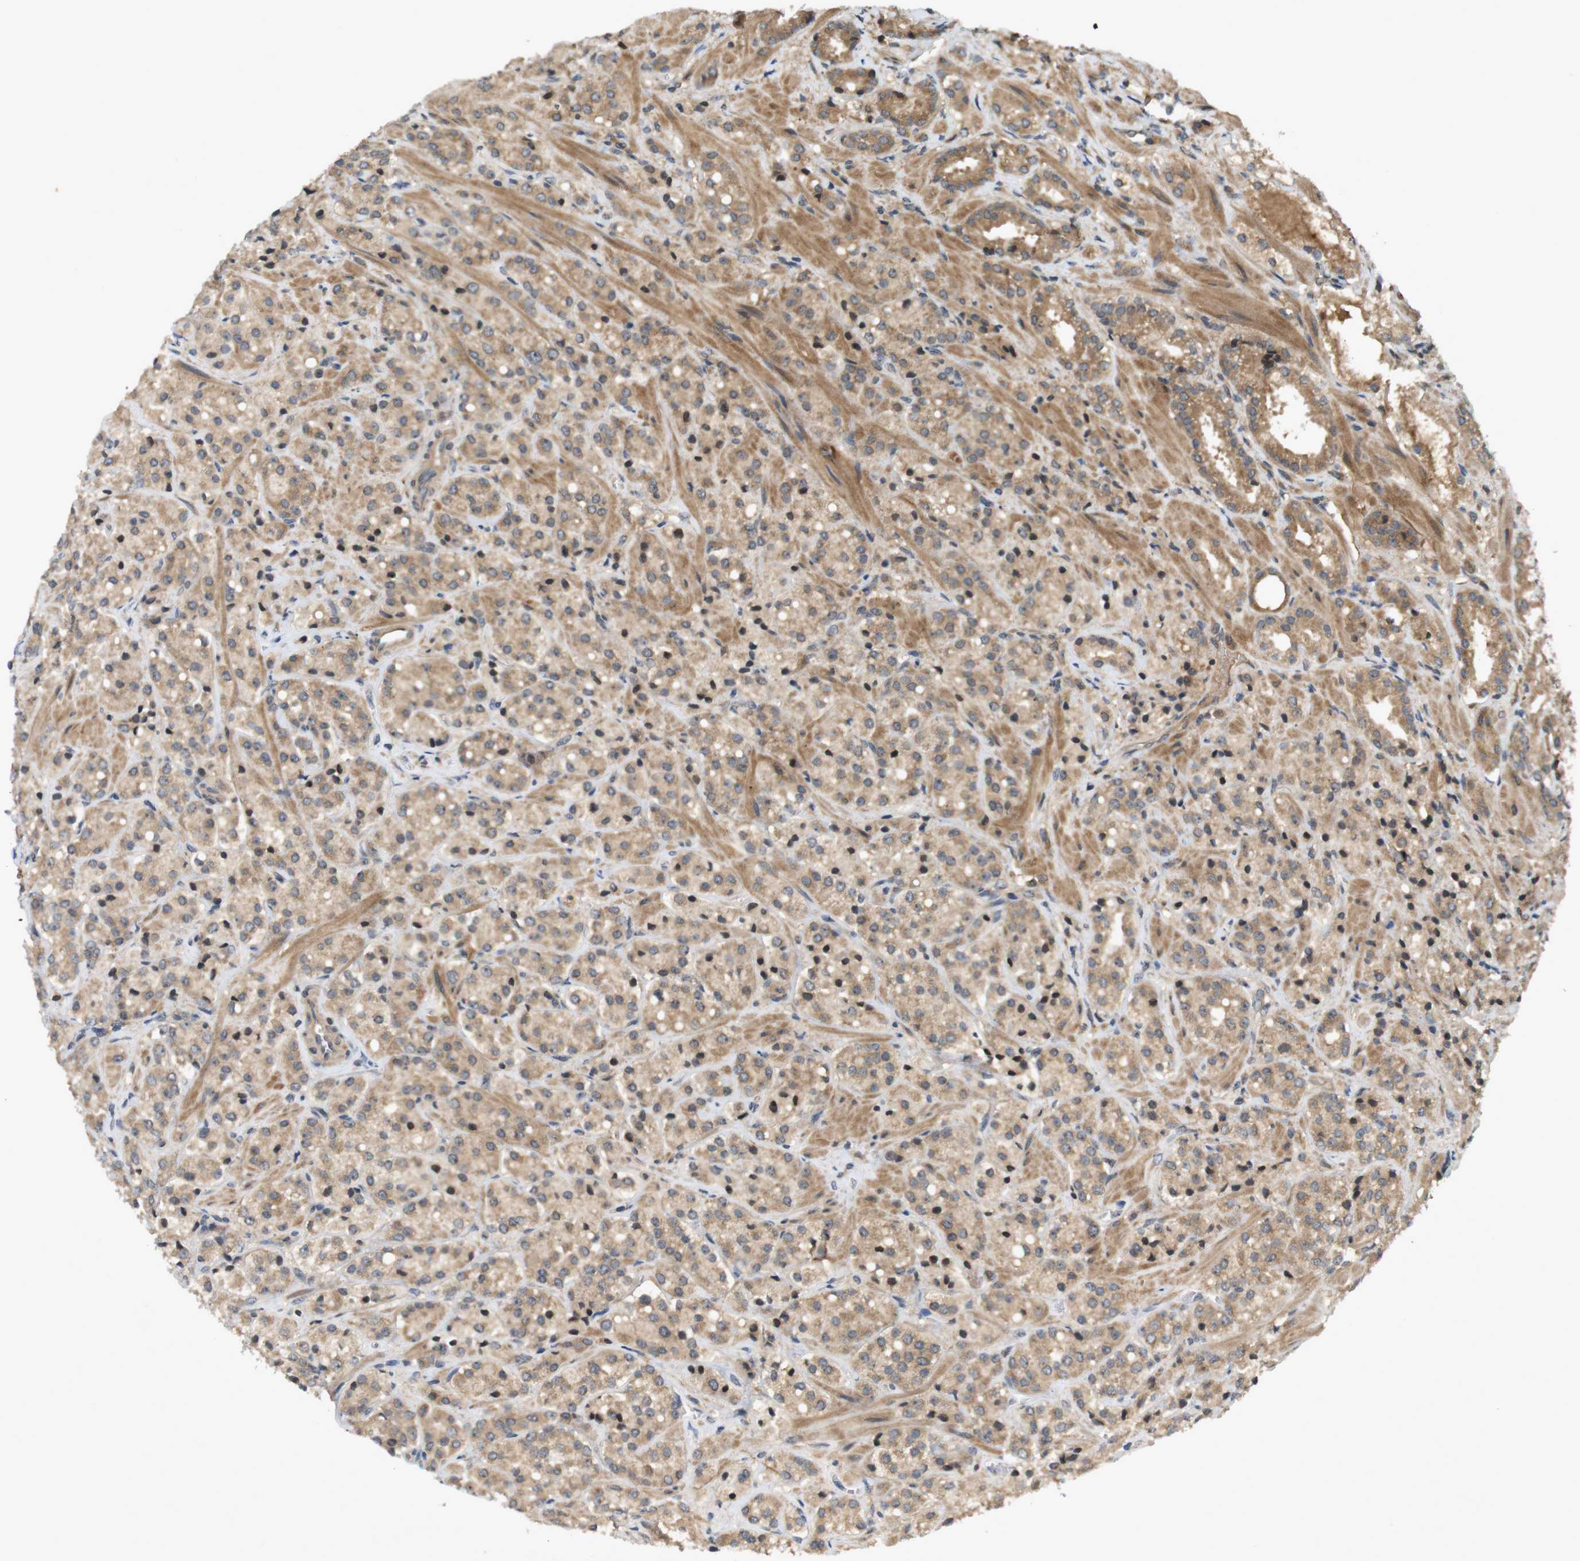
{"staining": {"intensity": "moderate", "quantity": ">75%", "location": "cytoplasmic/membranous"}, "tissue": "prostate cancer", "cell_type": "Tumor cells", "image_type": "cancer", "snomed": [{"axis": "morphology", "description": "Adenocarcinoma, High grade"}, {"axis": "topography", "description": "Prostate"}], "caption": "The image shows a brown stain indicating the presence of a protein in the cytoplasmic/membranous of tumor cells in prostate cancer (adenocarcinoma (high-grade)).", "gene": "NFKBIE", "patient": {"sex": "male", "age": 64}}